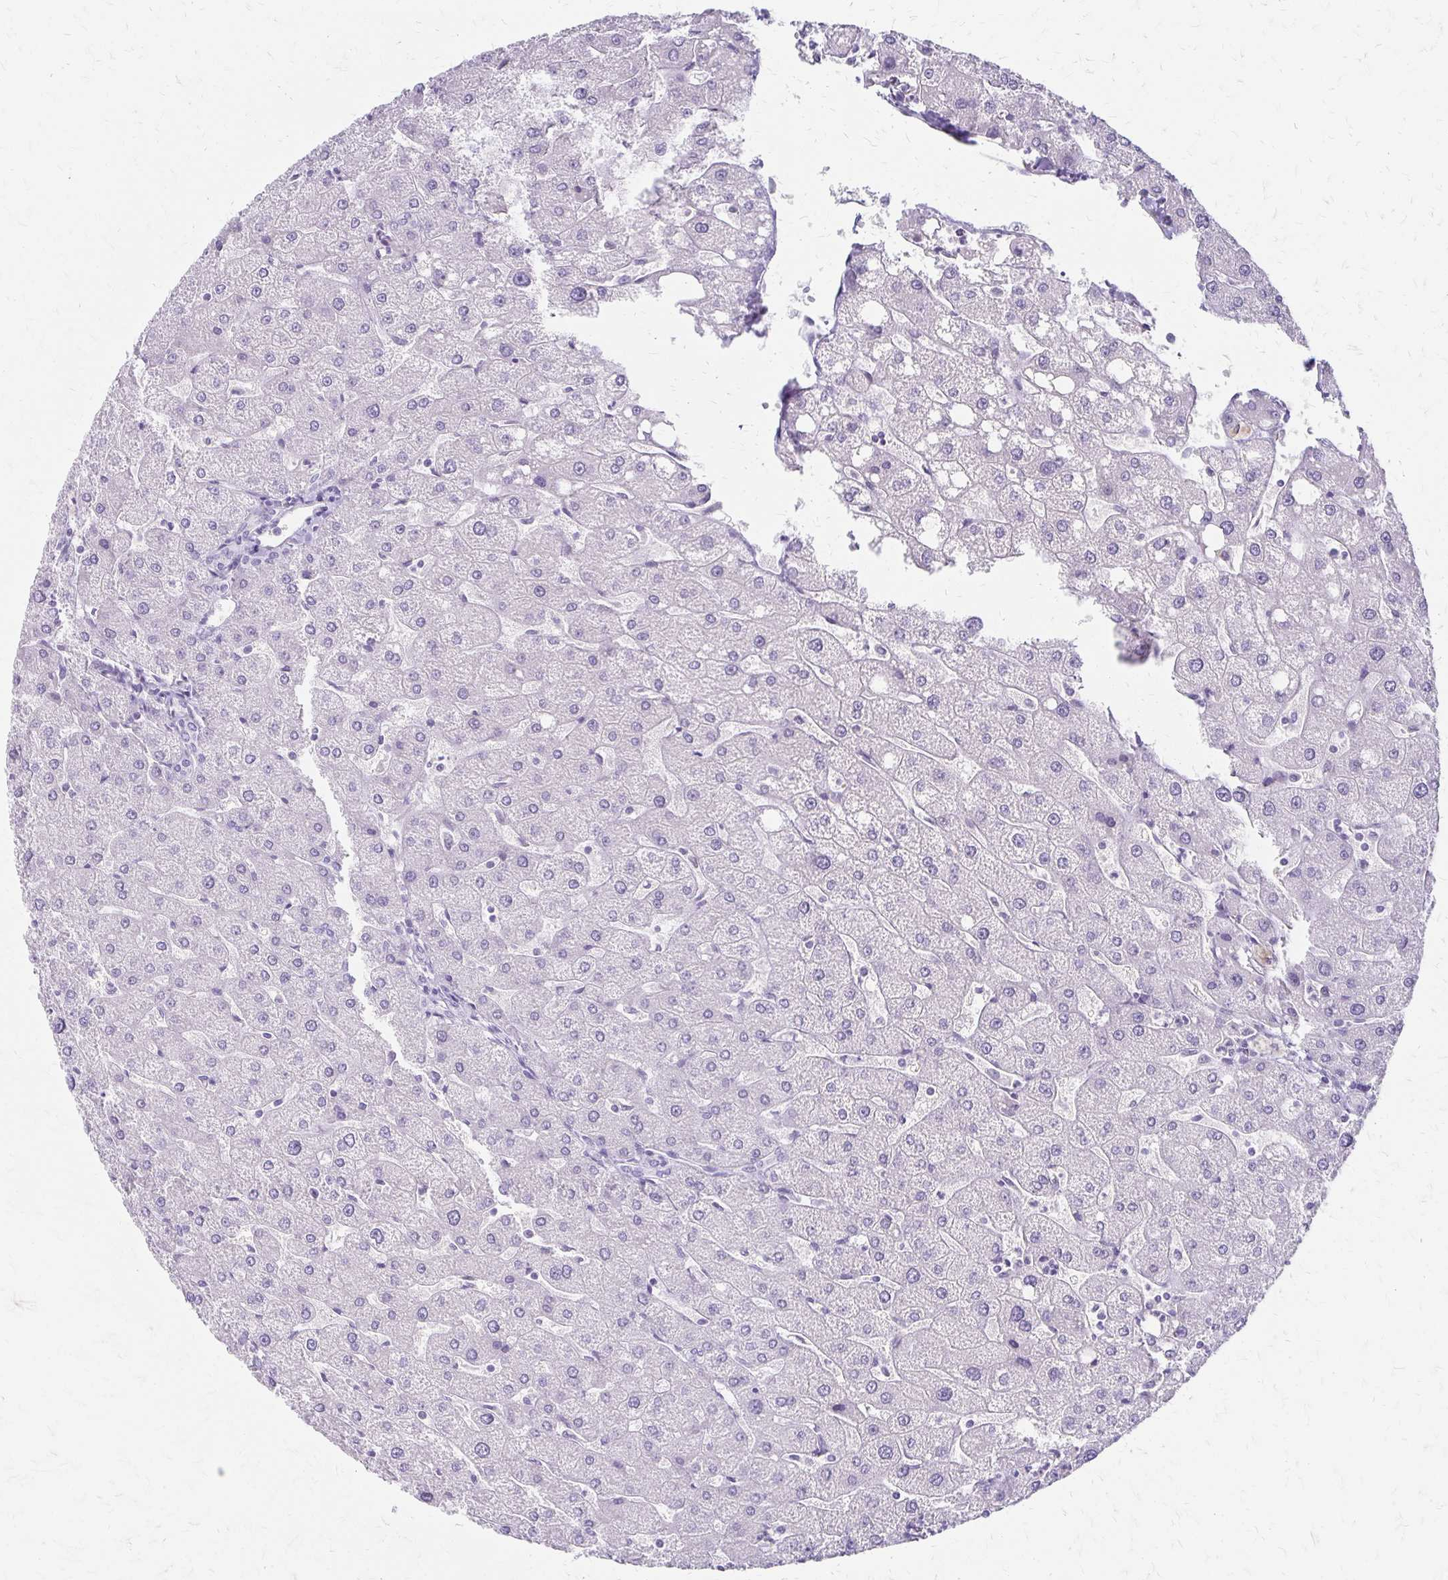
{"staining": {"intensity": "negative", "quantity": "none", "location": "none"}, "tissue": "liver", "cell_type": "Cholangiocytes", "image_type": "normal", "snomed": [{"axis": "morphology", "description": "Normal tissue, NOS"}, {"axis": "topography", "description": "Liver"}], "caption": "Protein analysis of normal liver reveals no significant staining in cholangiocytes.", "gene": "IVL", "patient": {"sex": "male", "age": 67}}